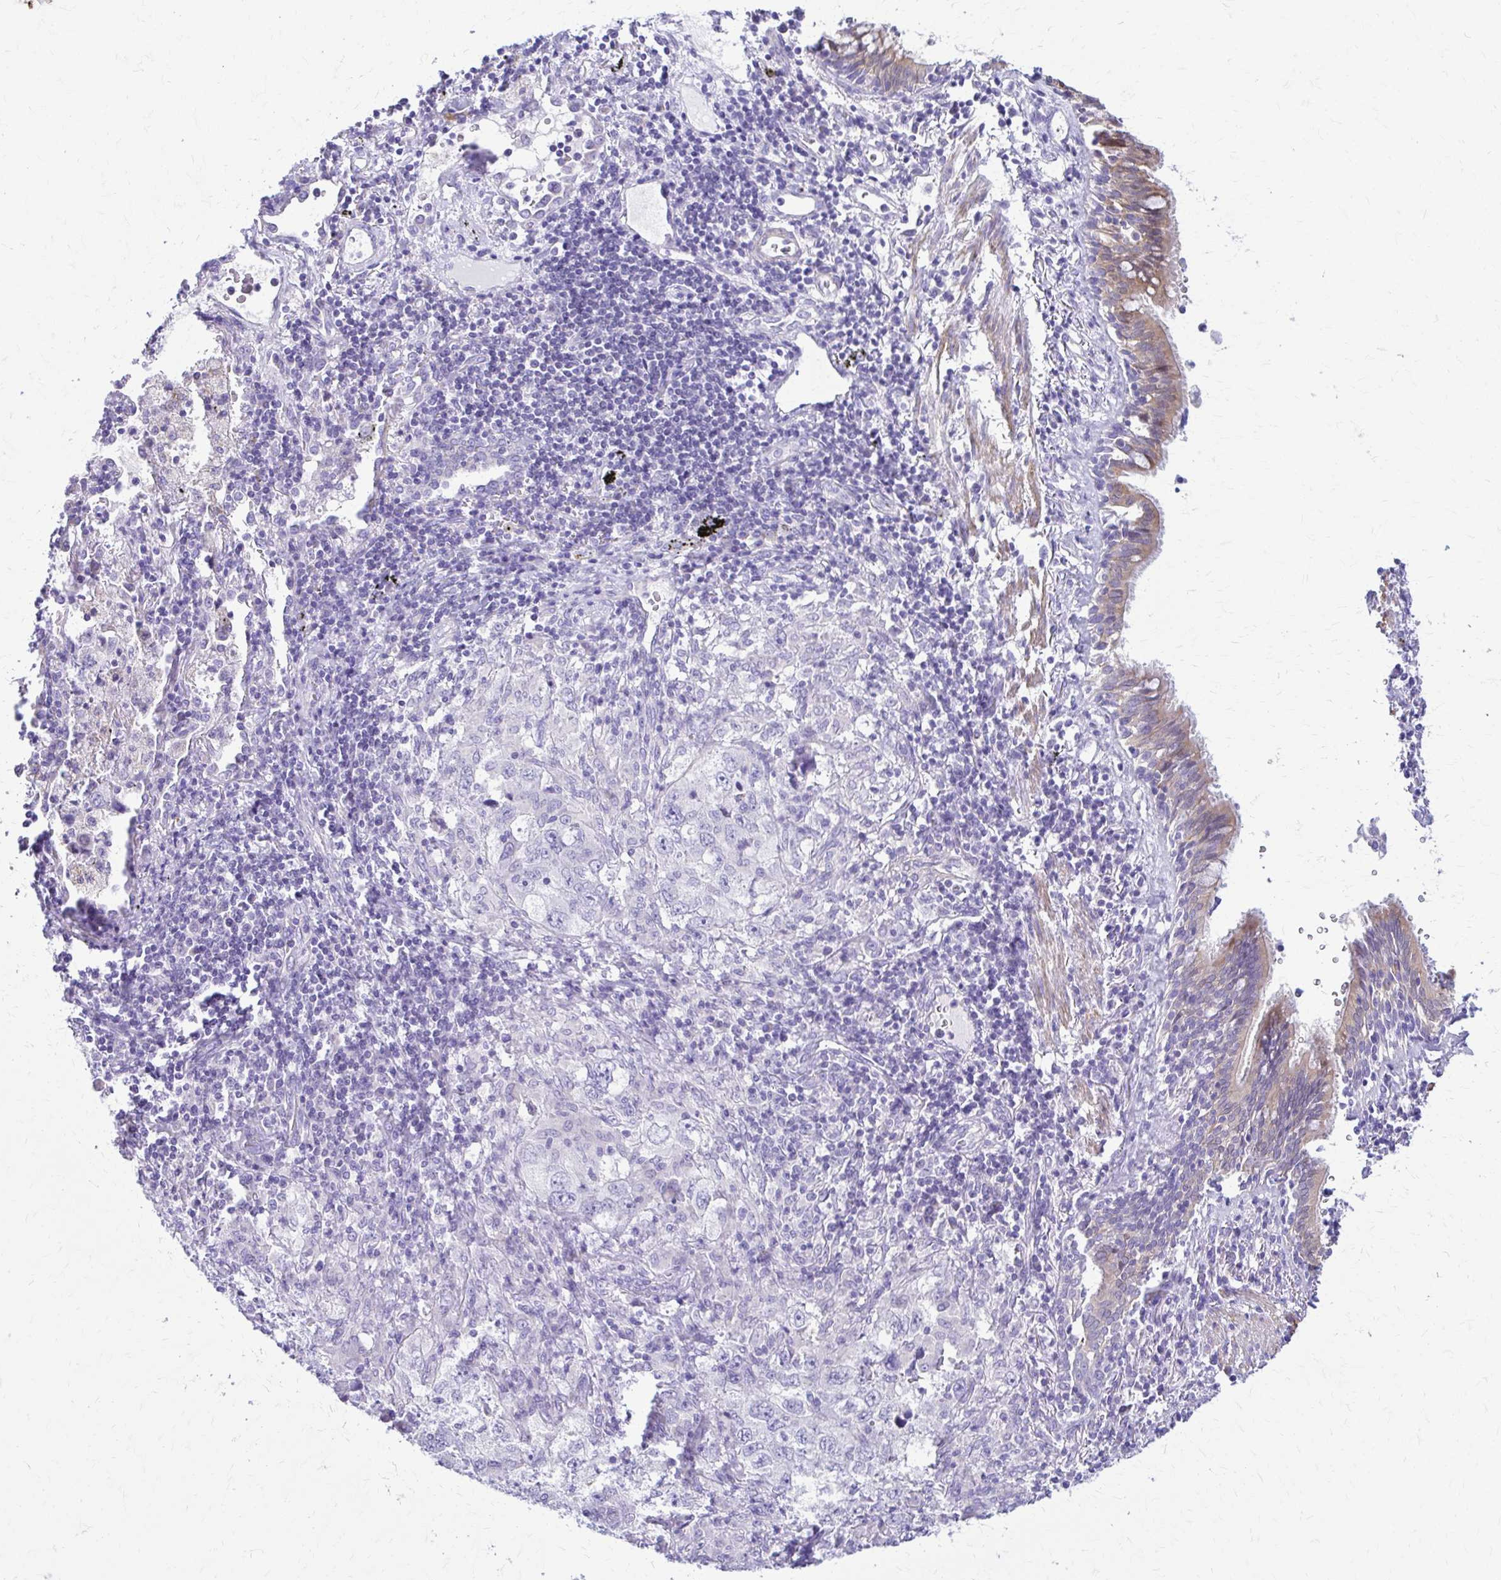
{"staining": {"intensity": "negative", "quantity": "none", "location": "none"}, "tissue": "lung cancer", "cell_type": "Tumor cells", "image_type": "cancer", "snomed": [{"axis": "morphology", "description": "Adenocarcinoma, NOS"}, {"axis": "topography", "description": "Lung"}], "caption": "High magnification brightfield microscopy of lung adenocarcinoma stained with DAB (brown) and counterstained with hematoxylin (blue): tumor cells show no significant staining.", "gene": "DSP", "patient": {"sex": "female", "age": 57}}